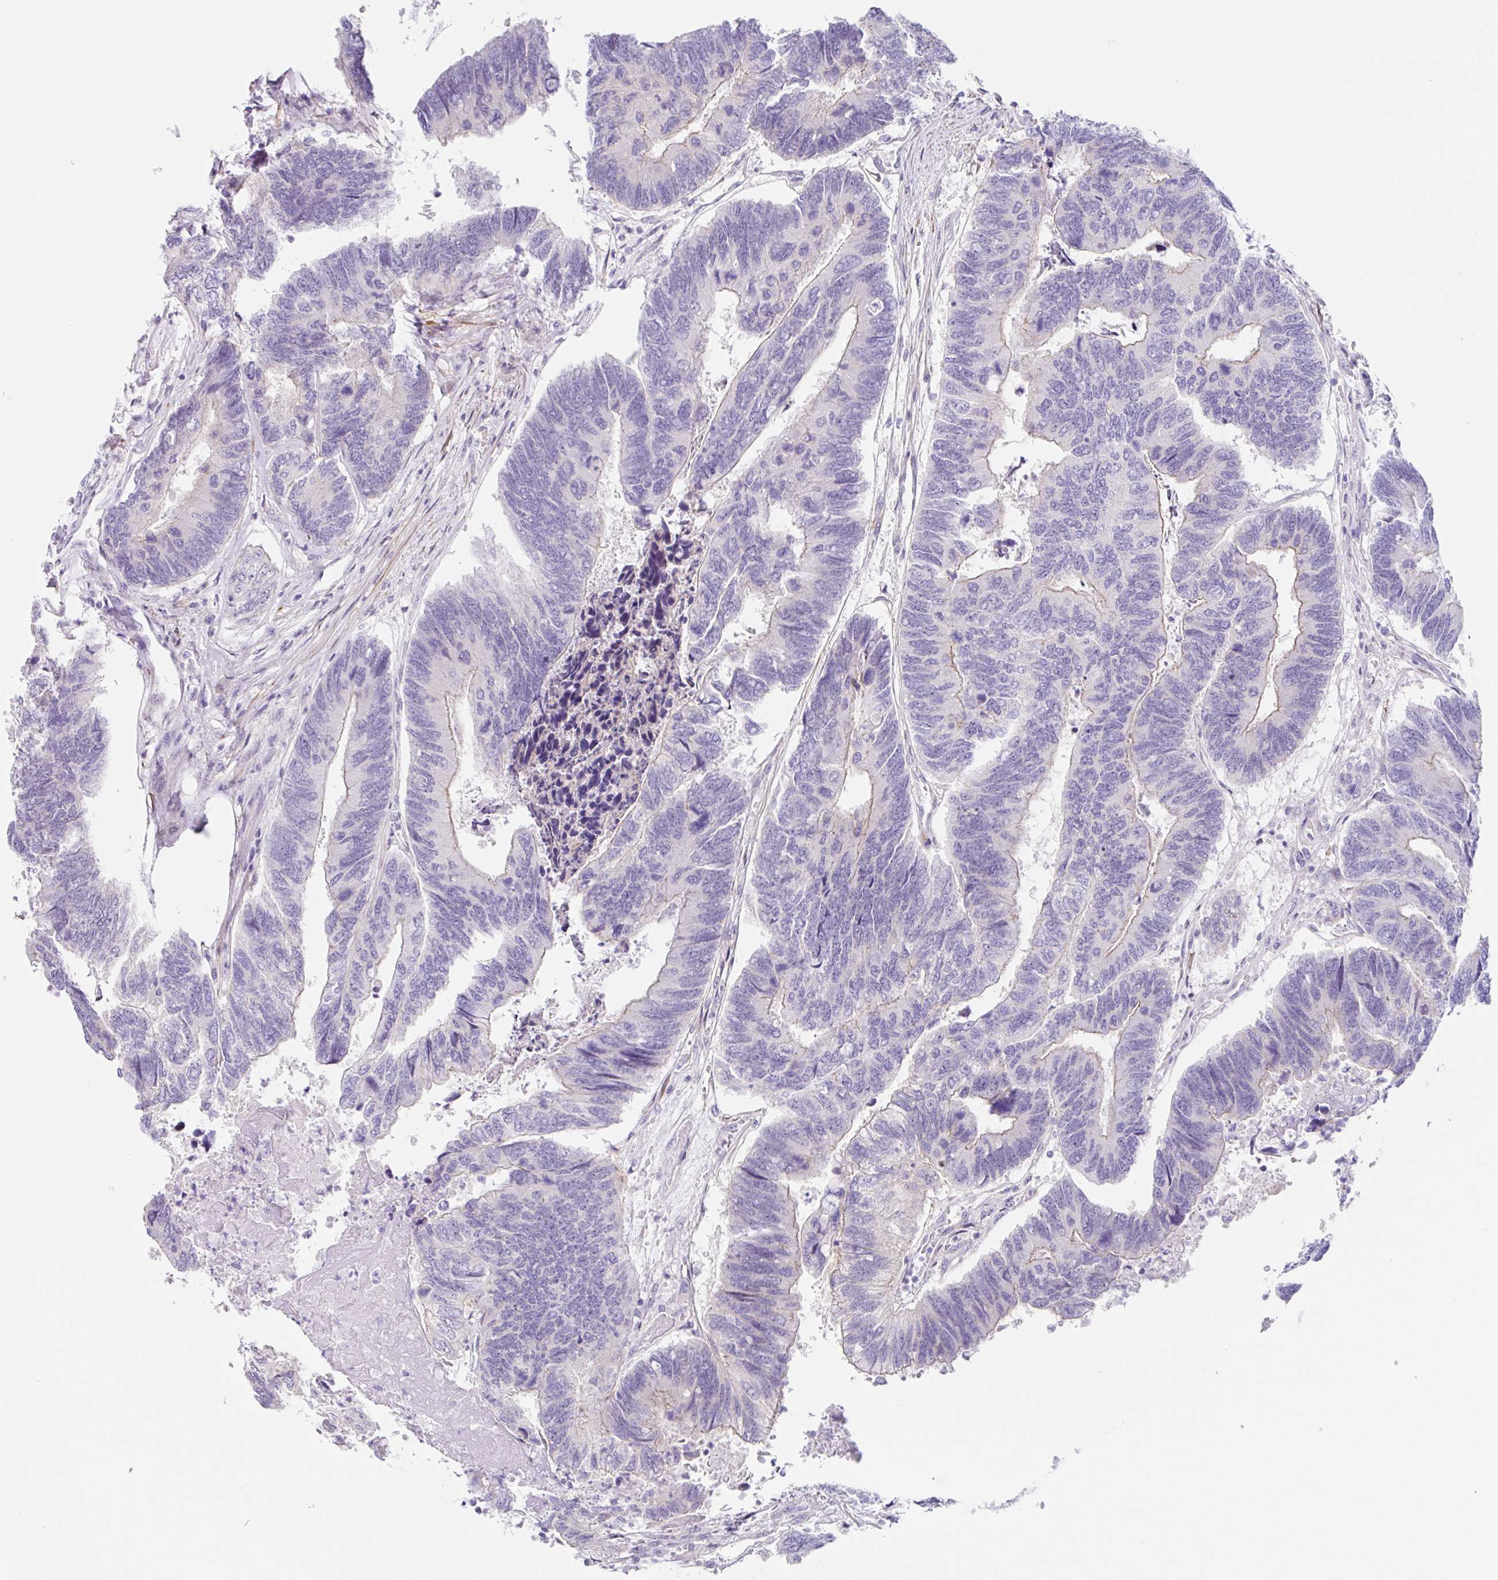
{"staining": {"intensity": "weak", "quantity": "<25%", "location": "cytoplasmic/membranous"}, "tissue": "colorectal cancer", "cell_type": "Tumor cells", "image_type": "cancer", "snomed": [{"axis": "morphology", "description": "Adenocarcinoma, NOS"}, {"axis": "topography", "description": "Colon"}], "caption": "Immunohistochemistry (IHC) photomicrograph of neoplastic tissue: colorectal cancer (adenocarcinoma) stained with DAB (3,3'-diaminobenzidine) reveals no significant protein expression in tumor cells. (DAB (3,3'-diaminobenzidine) immunohistochemistry (IHC), high magnification).", "gene": "DCAF17", "patient": {"sex": "female", "age": 67}}